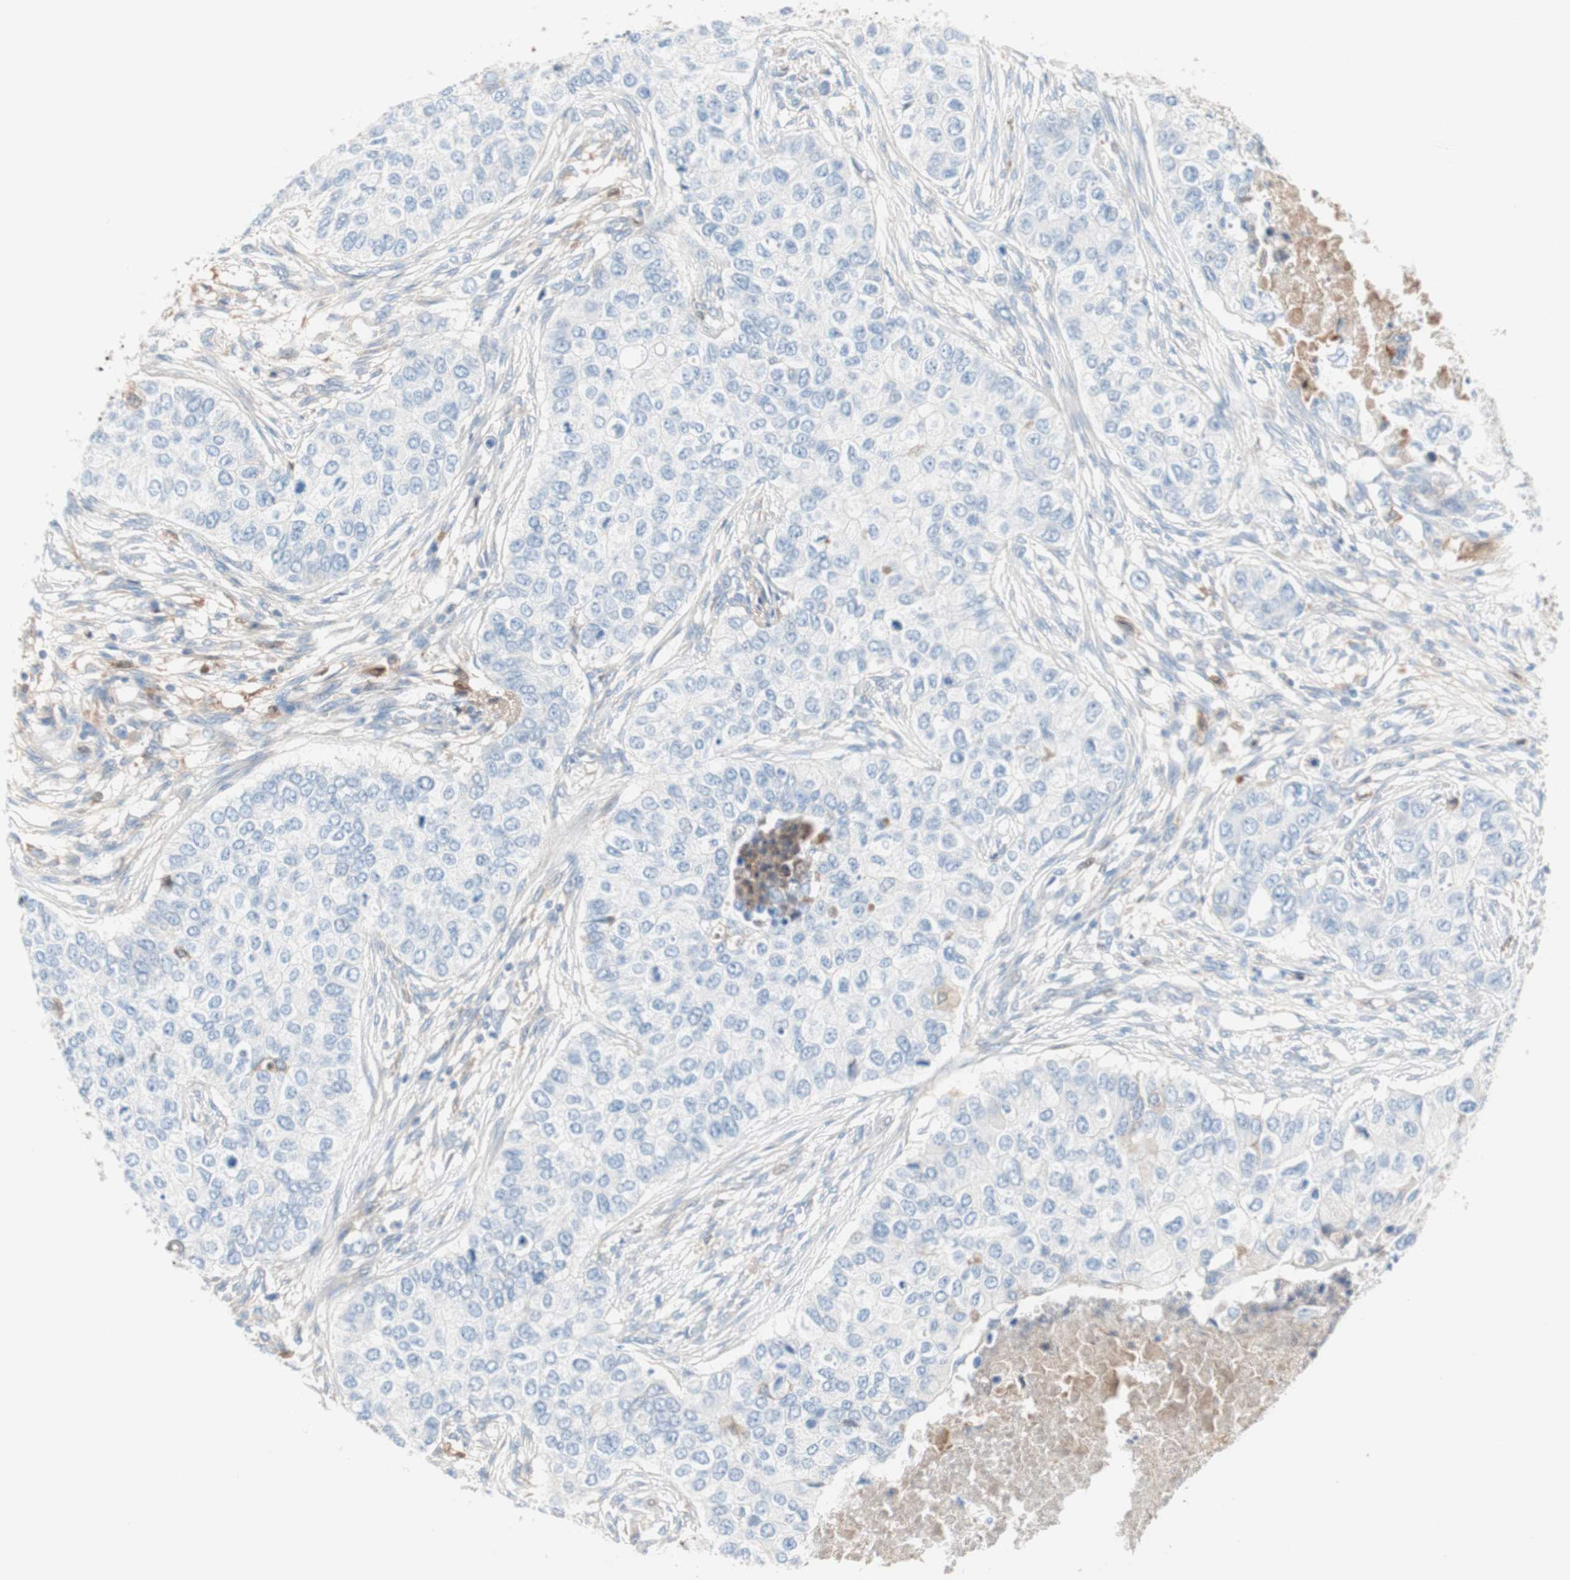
{"staining": {"intensity": "negative", "quantity": "none", "location": "none"}, "tissue": "breast cancer", "cell_type": "Tumor cells", "image_type": "cancer", "snomed": [{"axis": "morphology", "description": "Normal tissue, NOS"}, {"axis": "morphology", "description": "Duct carcinoma"}, {"axis": "topography", "description": "Breast"}], "caption": "There is no significant staining in tumor cells of breast cancer (infiltrating ductal carcinoma).", "gene": "RBP4", "patient": {"sex": "female", "age": 49}}